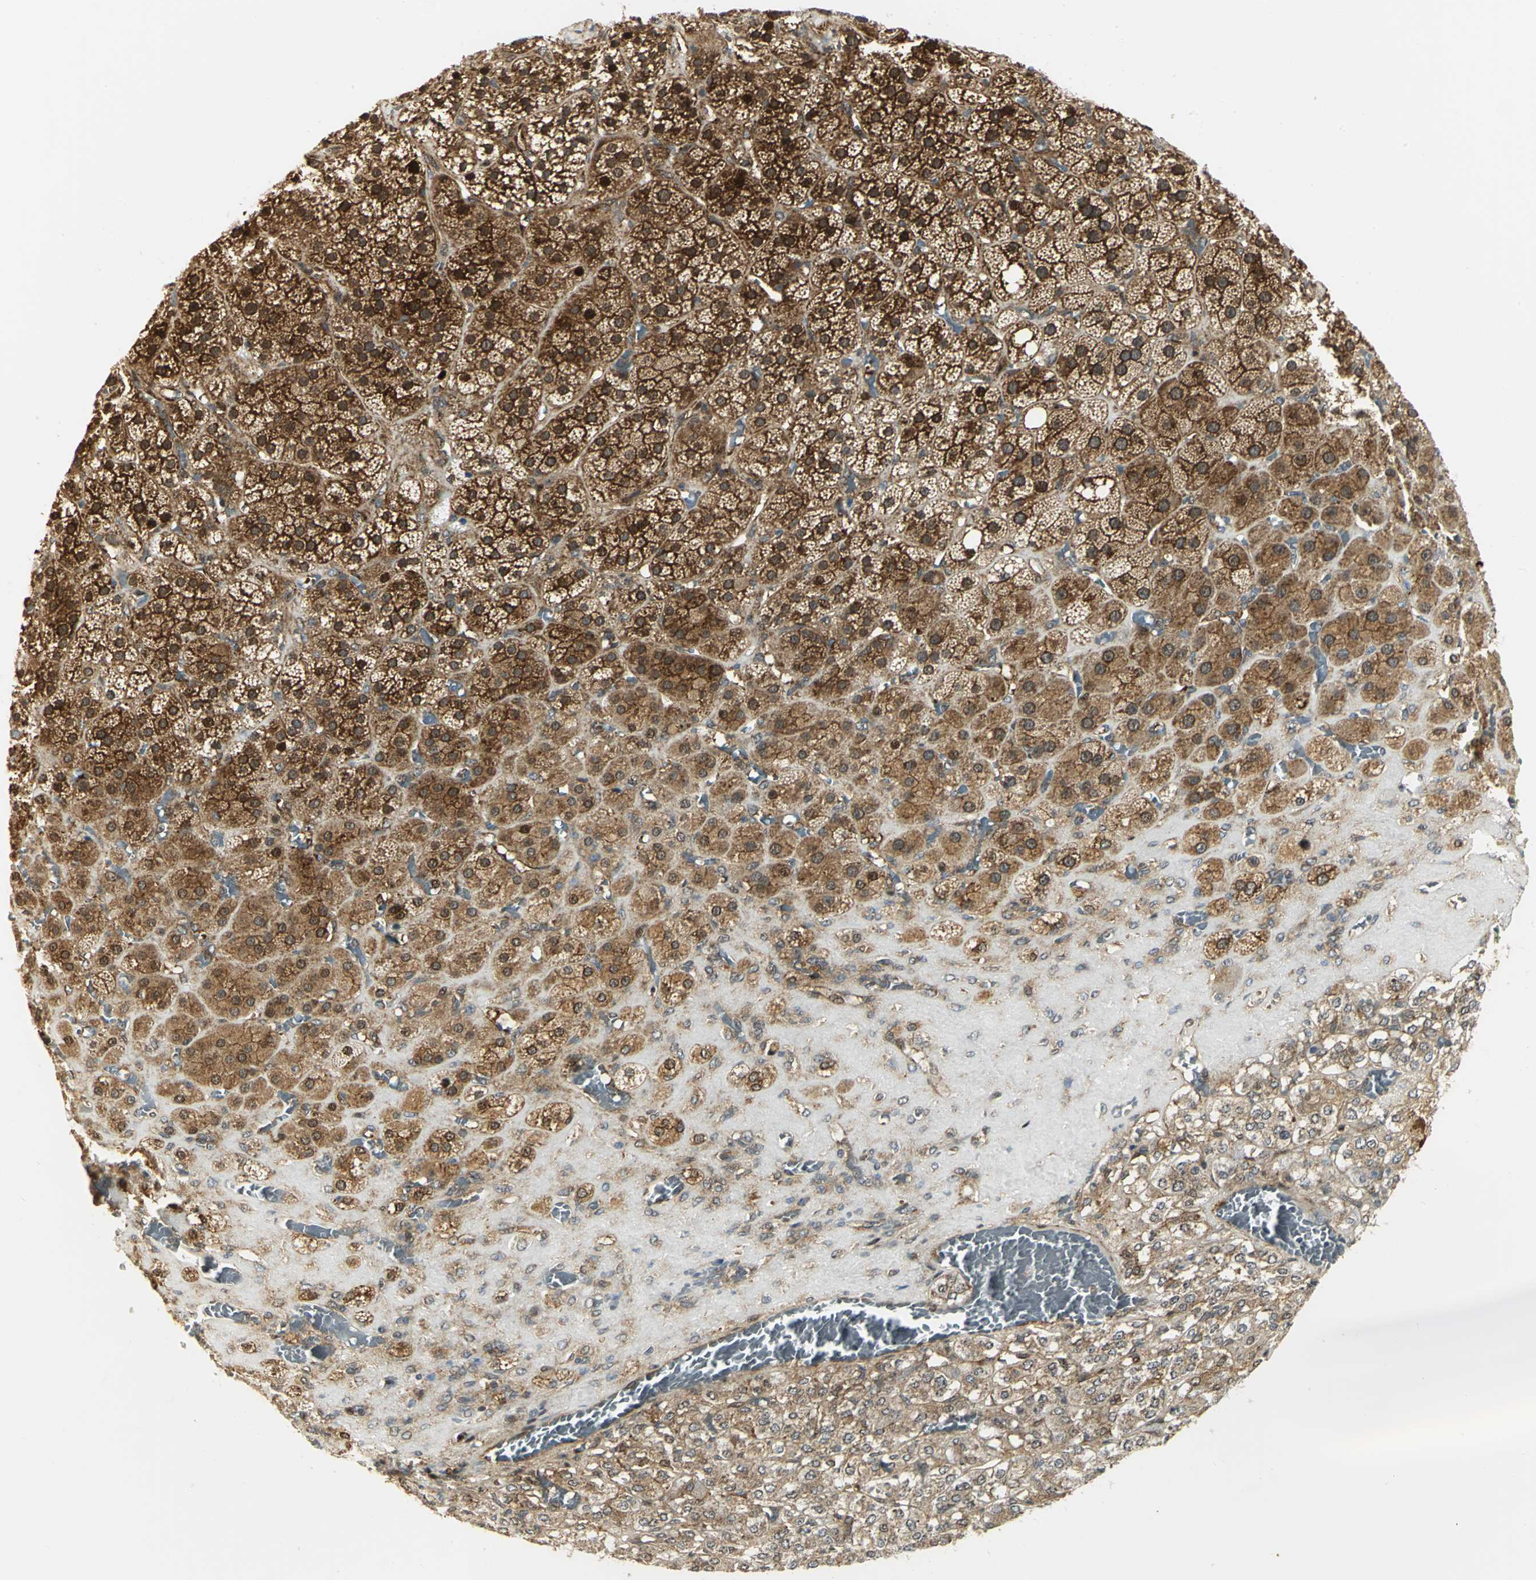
{"staining": {"intensity": "strong", "quantity": ">75%", "location": "cytoplasmic/membranous,nuclear"}, "tissue": "adrenal gland", "cell_type": "Glandular cells", "image_type": "normal", "snomed": [{"axis": "morphology", "description": "Normal tissue, NOS"}, {"axis": "topography", "description": "Adrenal gland"}], "caption": "Immunohistochemical staining of normal human adrenal gland shows strong cytoplasmic/membranous,nuclear protein positivity in about >75% of glandular cells.", "gene": "EEA1", "patient": {"sex": "female", "age": 71}}